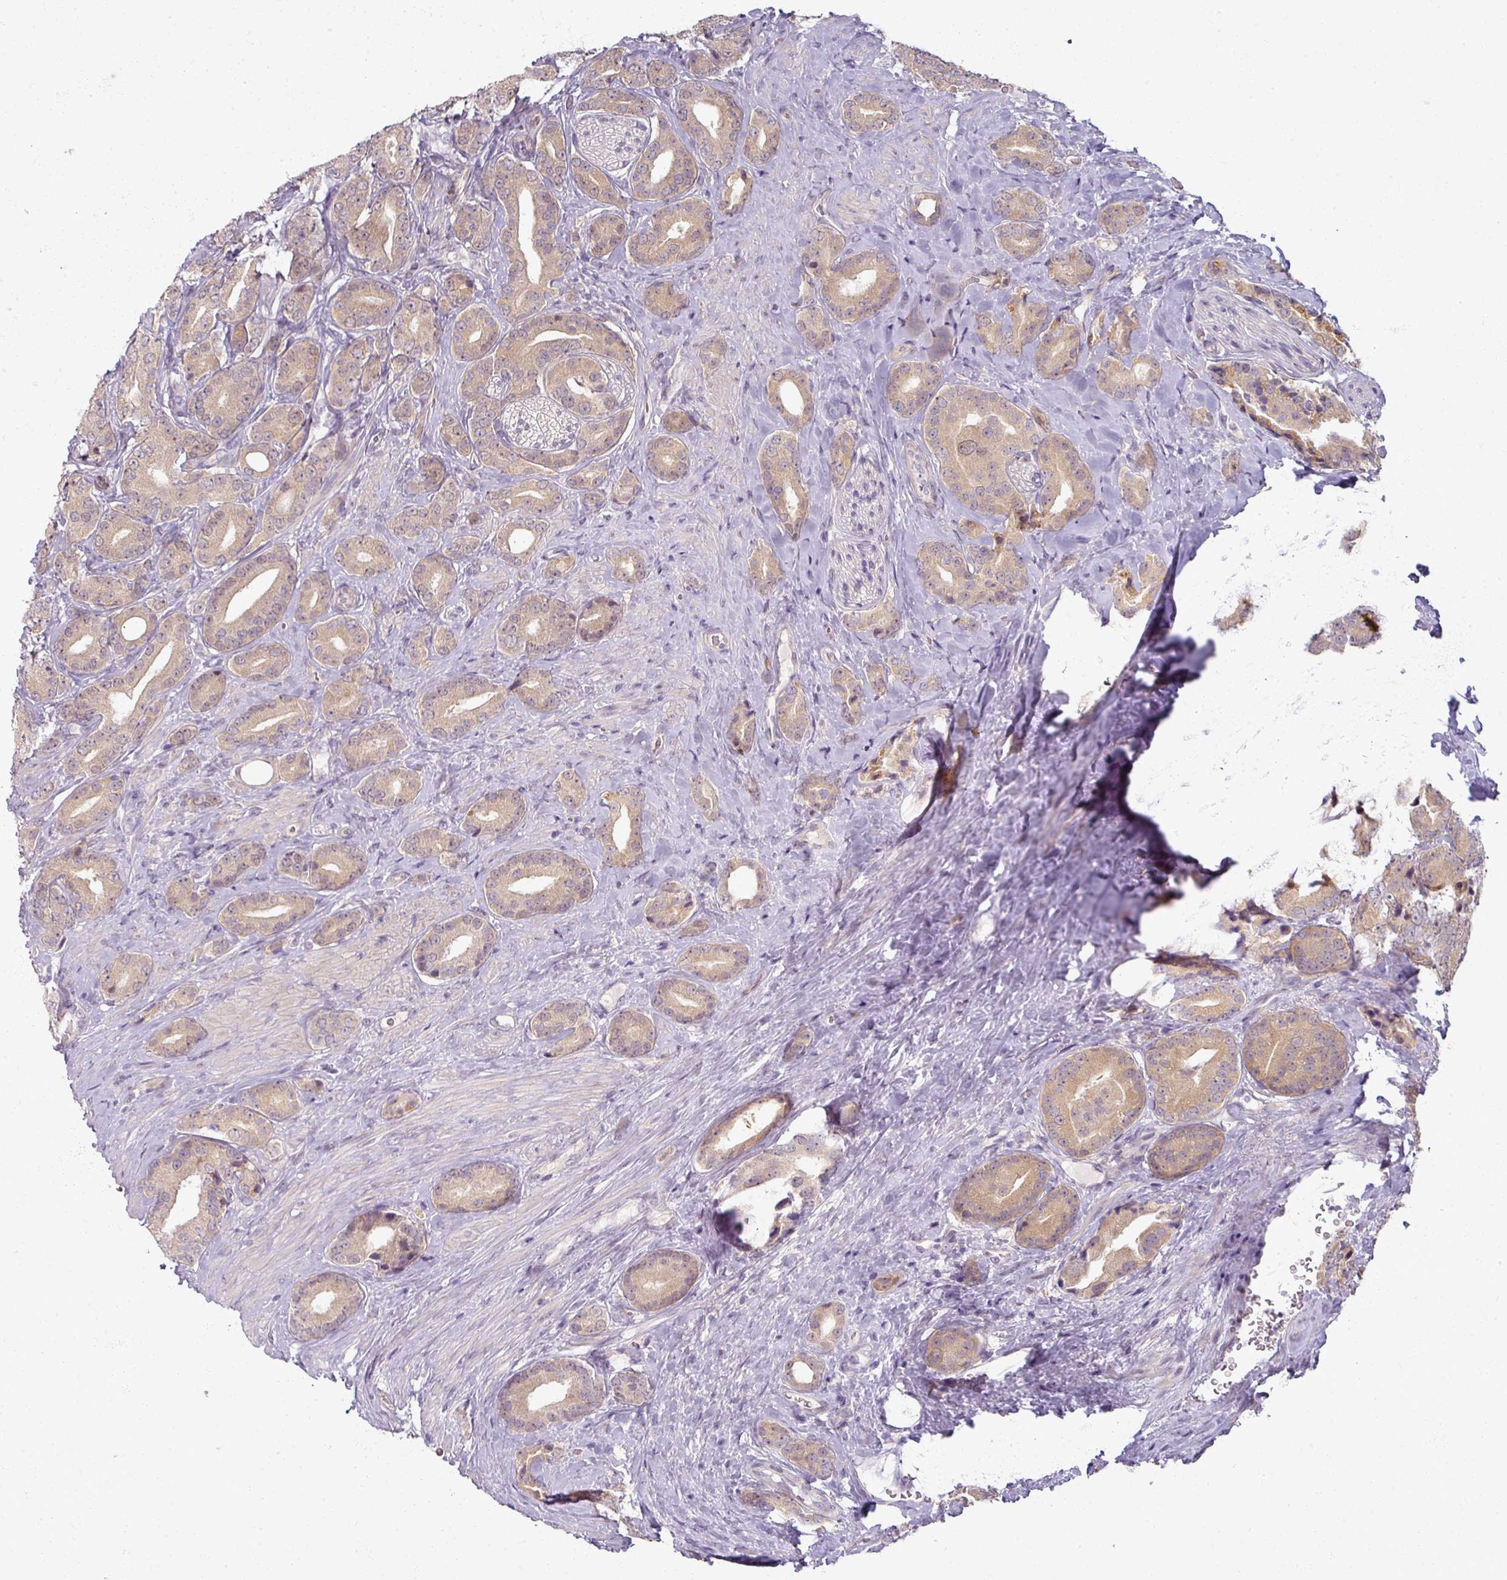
{"staining": {"intensity": "weak", "quantity": "25%-75%", "location": "cytoplasmic/membranous"}, "tissue": "prostate cancer", "cell_type": "Tumor cells", "image_type": "cancer", "snomed": [{"axis": "morphology", "description": "Adenocarcinoma, High grade"}, {"axis": "topography", "description": "Prostate"}], "caption": "Immunohistochemical staining of prostate cancer (adenocarcinoma (high-grade)) shows weak cytoplasmic/membranous protein expression in about 25%-75% of tumor cells.", "gene": "MYMK", "patient": {"sex": "male", "age": 63}}